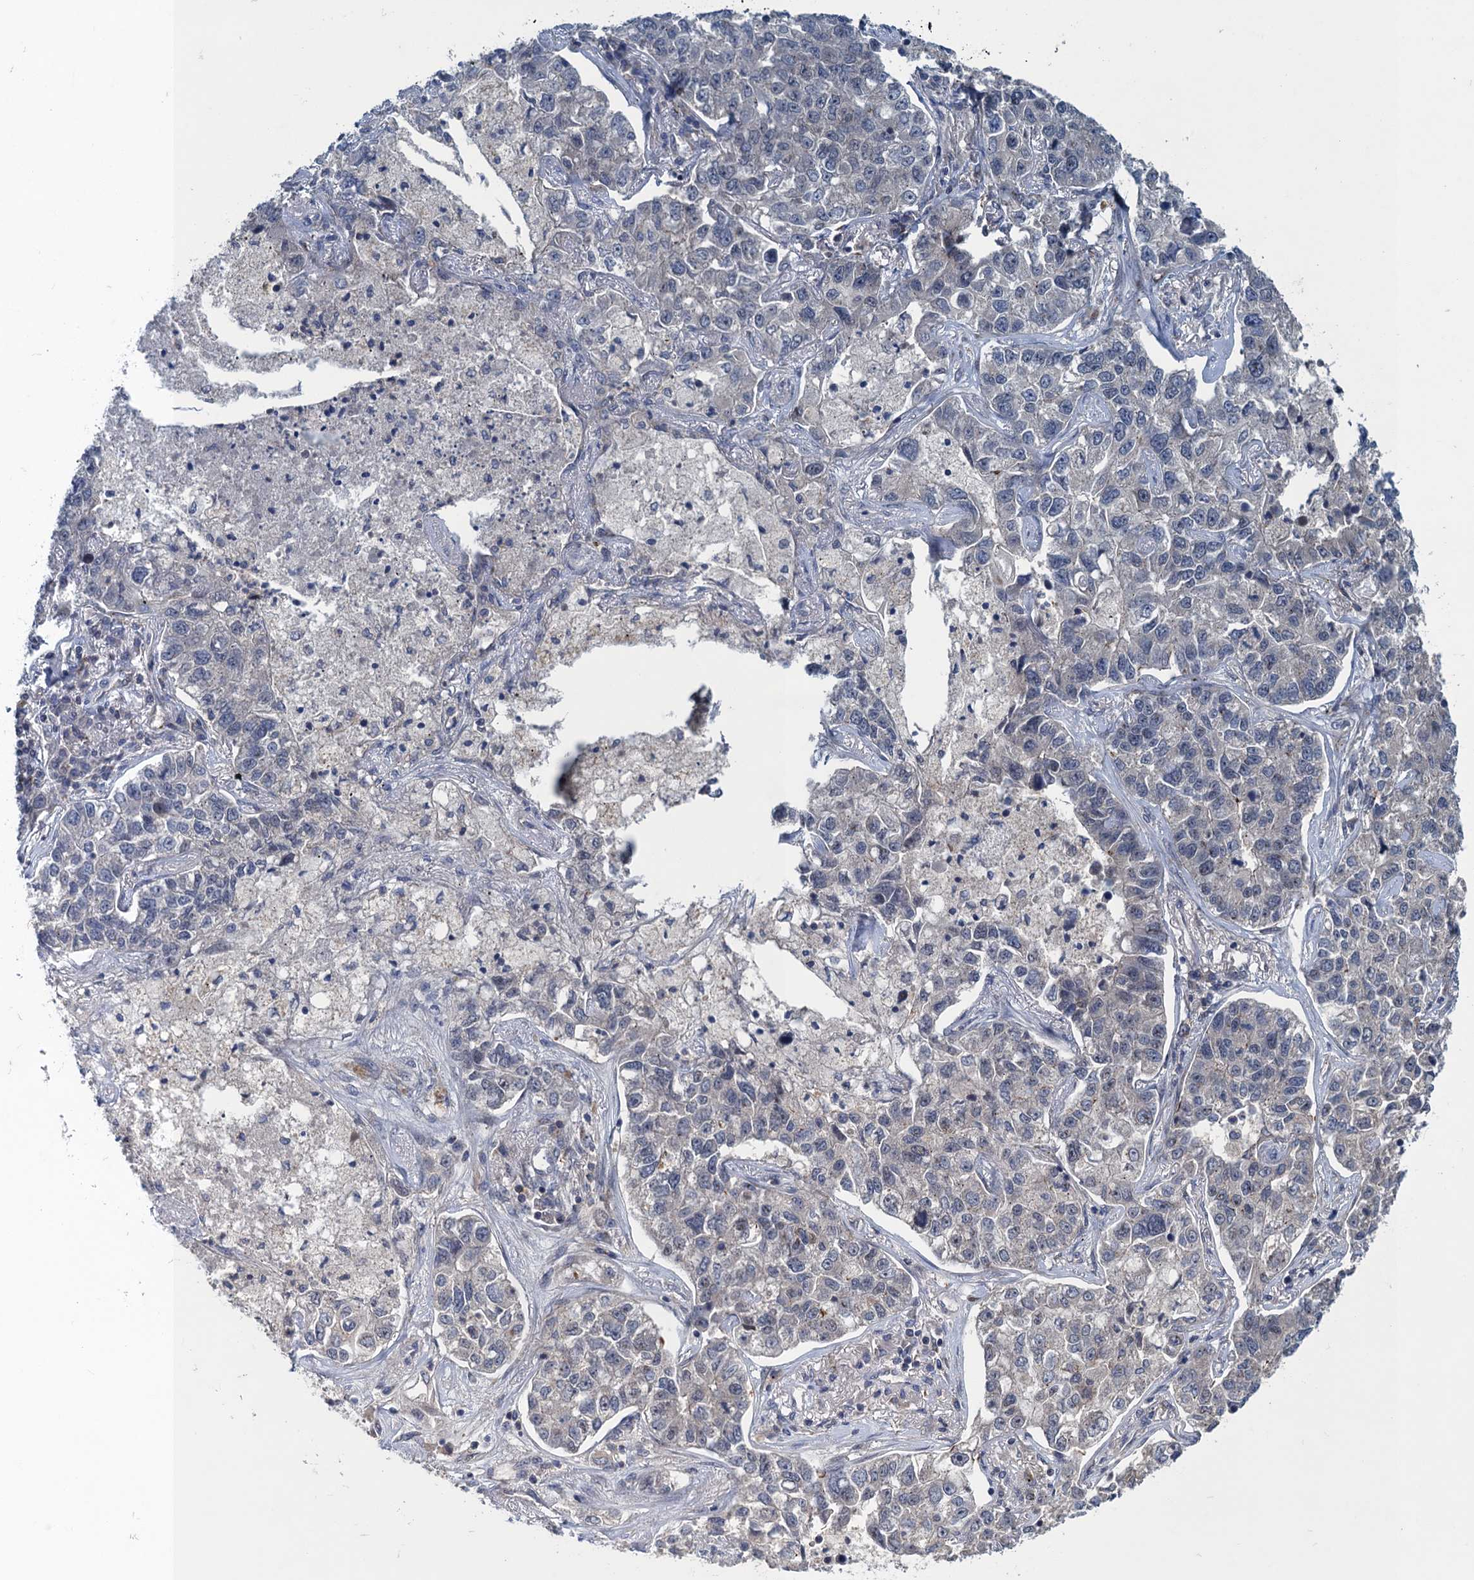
{"staining": {"intensity": "negative", "quantity": "none", "location": "none"}, "tissue": "lung cancer", "cell_type": "Tumor cells", "image_type": "cancer", "snomed": [{"axis": "morphology", "description": "Adenocarcinoma, NOS"}, {"axis": "topography", "description": "Lung"}], "caption": "Photomicrograph shows no protein positivity in tumor cells of lung adenocarcinoma tissue. (DAB immunohistochemistry (IHC) with hematoxylin counter stain).", "gene": "RNF165", "patient": {"sex": "male", "age": 49}}